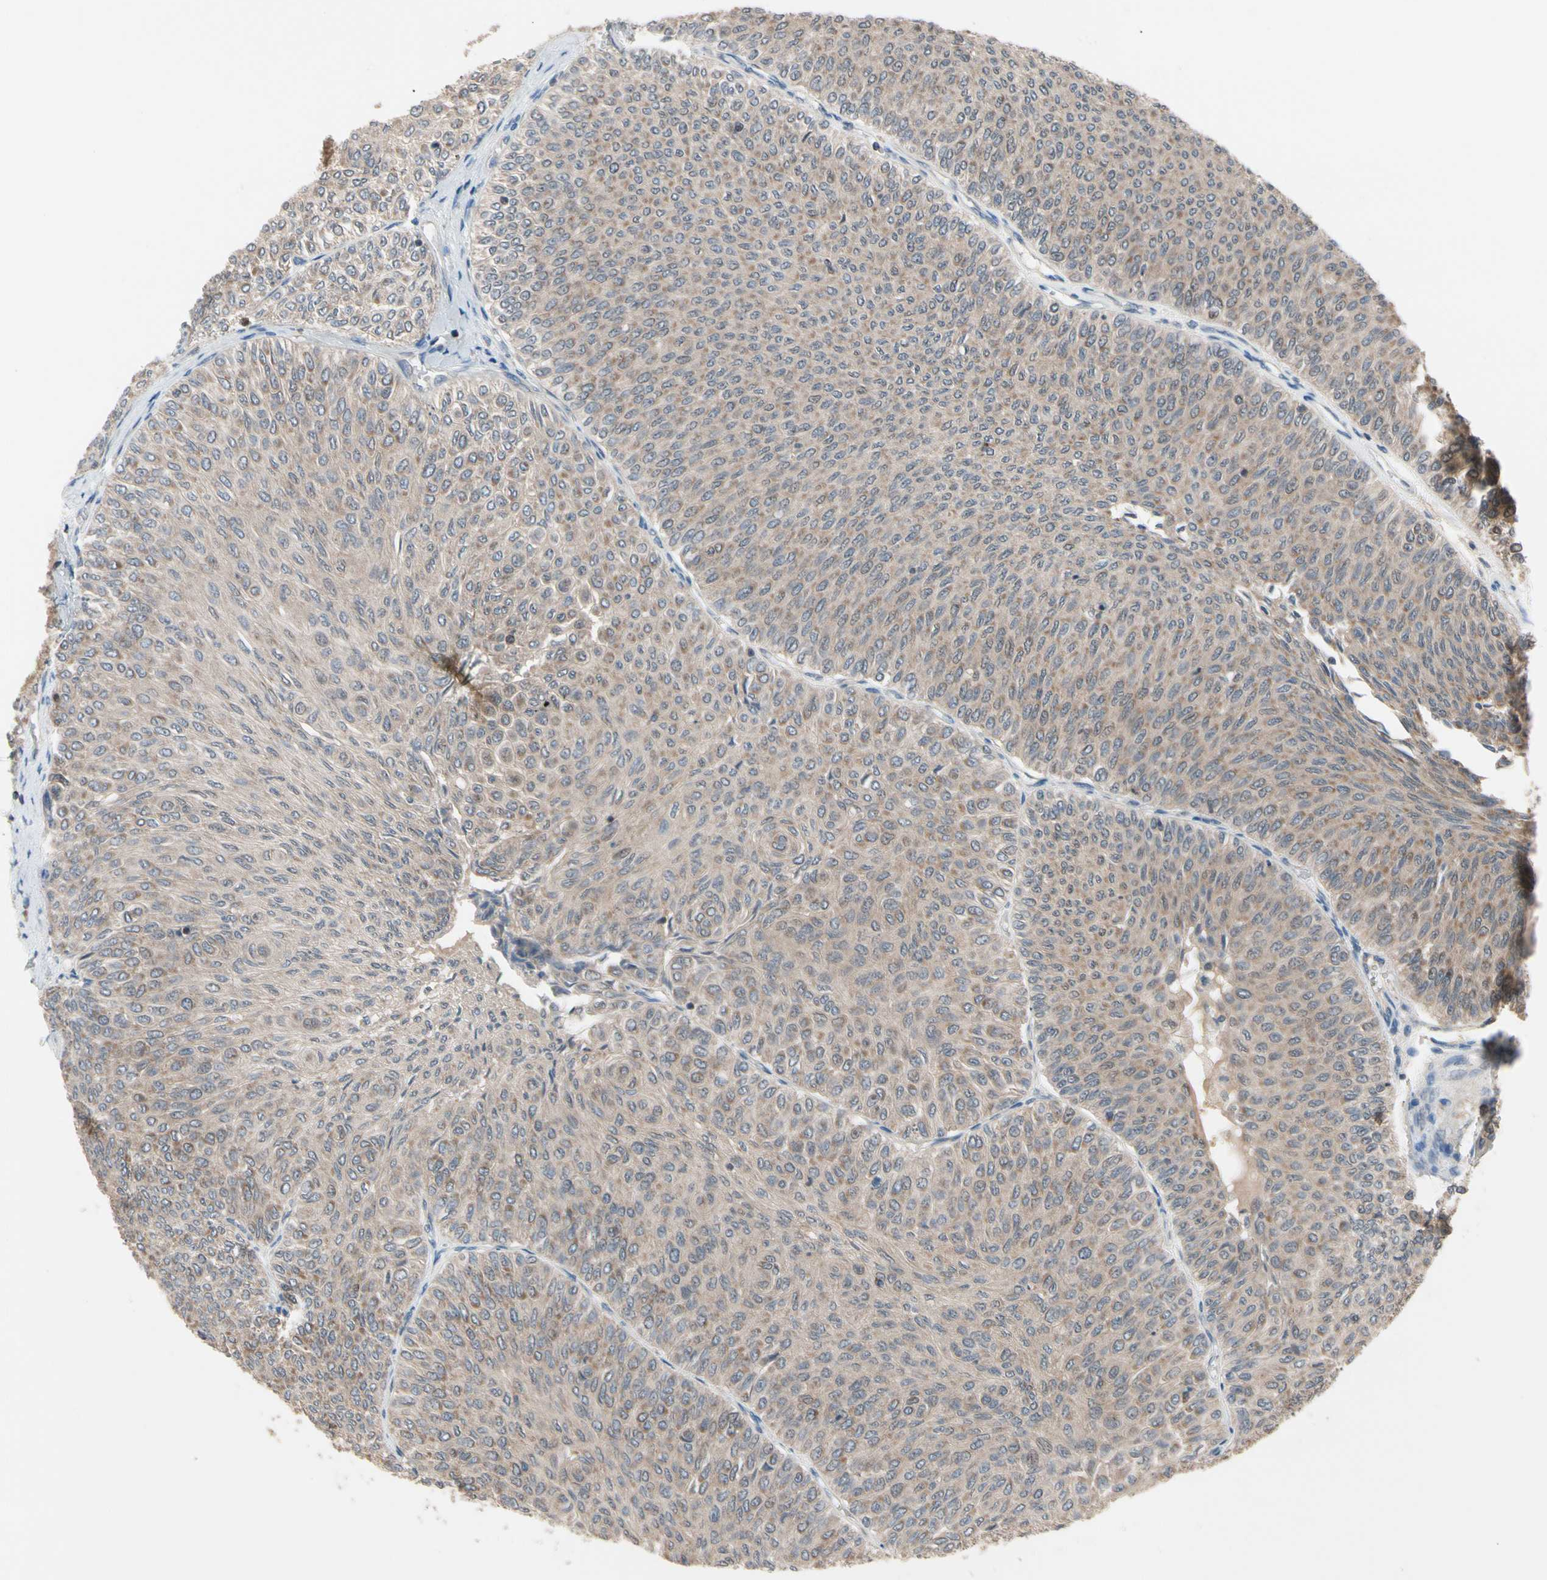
{"staining": {"intensity": "weak", "quantity": ">75%", "location": "cytoplasmic/membranous"}, "tissue": "urothelial cancer", "cell_type": "Tumor cells", "image_type": "cancer", "snomed": [{"axis": "morphology", "description": "Urothelial carcinoma, Low grade"}, {"axis": "topography", "description": "Urinary bladder"}], "caption": "Brown immunohistochemical staining in human low-grade urothelial carcinoma exhibits weak cytoplasmic/membranous expression in about >75% of tumor cells. (brown staining indicates protein expression, while blue staining denotes nuclei).", "gene": "MTHFS", "patient": {"sex": "male", "age": 78}}